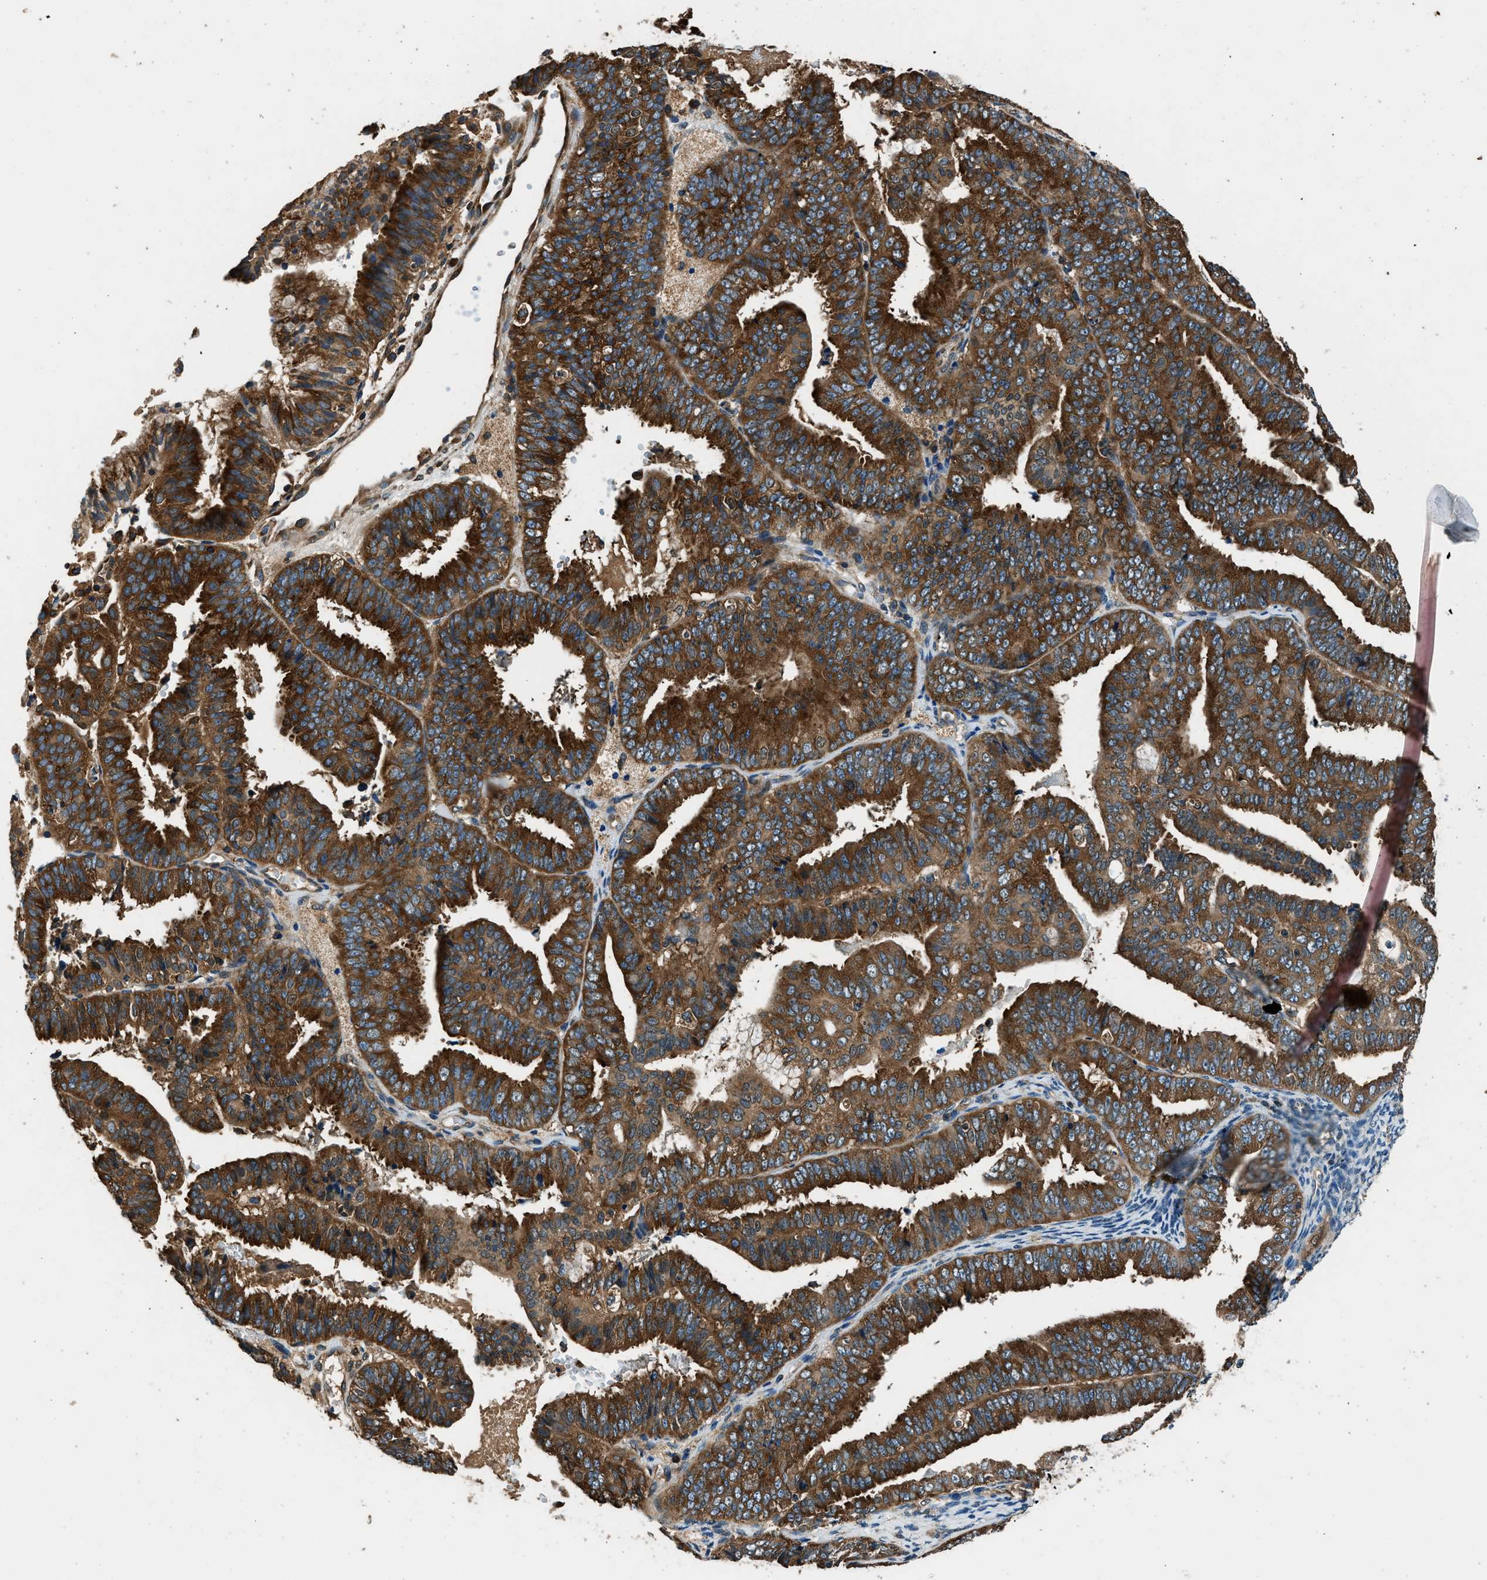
{"staining": {"intensity": "strong", "quantity": ">75%", "location": "cytoplasmic/membranous"}, "tissue": "endometrial cancer", "cell_type": "Tumor cells", "image_type": "cancer", "snomed": [{"axis": "morphology", "description": "Adenocarcinoma, NOS"}, {"axis": "topography", "description": "Endometrium"}], "caption": "Tumor cells display high levels of strong cytoplasmic/membranous positivity in about >75% of cells in endometrial cancer.", "gene": "ARFGAP2", "patient": {"sex": "female", "age": 63}}